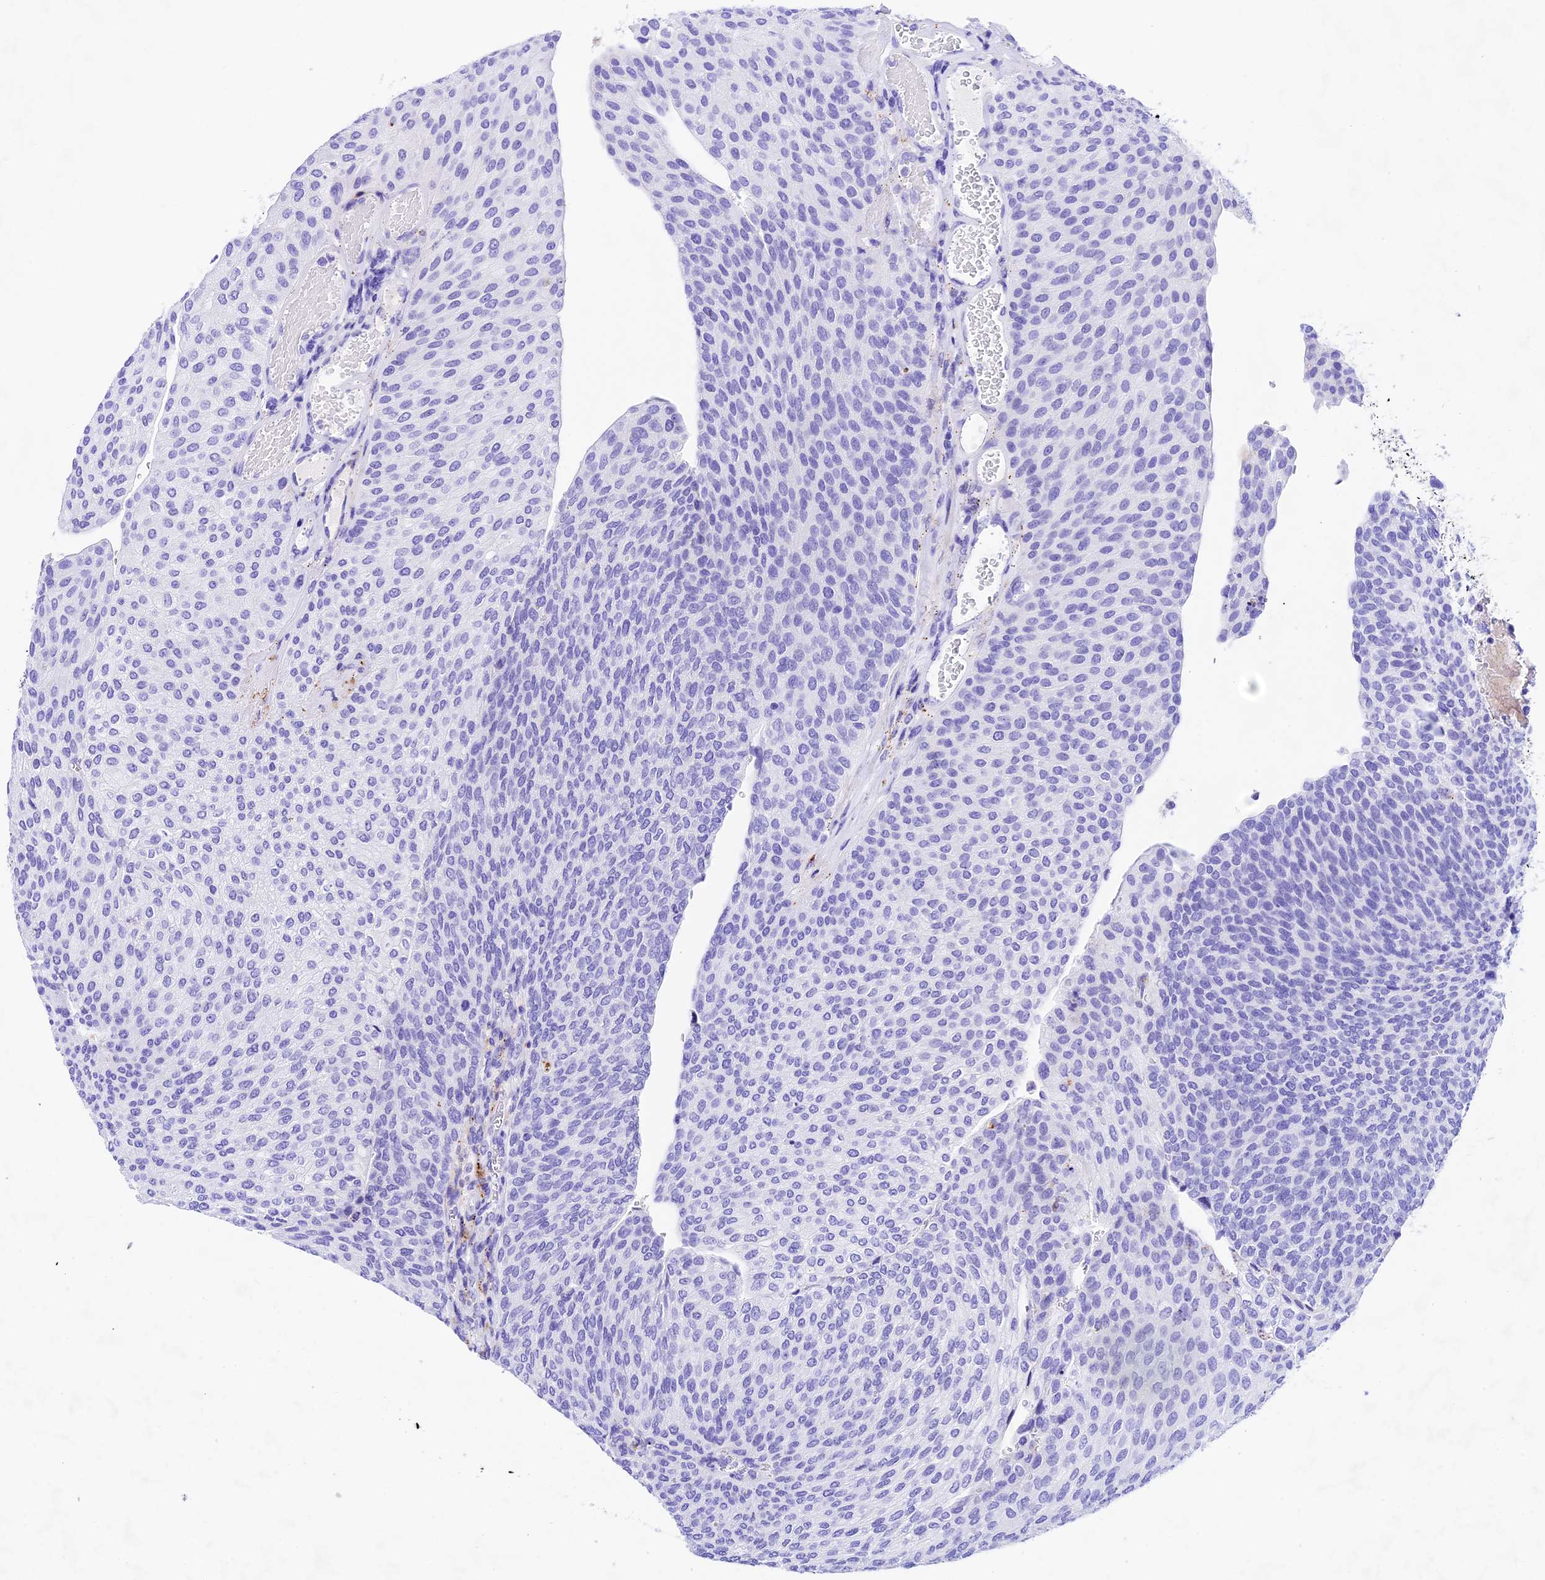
{"staining": {"intensity": "negative", "quantity": "none", "location": "none"}, "tissue": "urothelial cancer", "cell_type": "Tumor cells", "image_type": "cancer", "snomed": [{"axis": "morphology", "description": "Urothelial carcinoma, High grade"}, {"axis": "topography", "description": "Urinary bladder"}], "caption": "Human high-grade urothelial carcinoma stained for a protein using immunohistochemistry shows no expression in tumor cells.", "gene": "PSG11", "patient": {"sex": "female", "age": 79}}